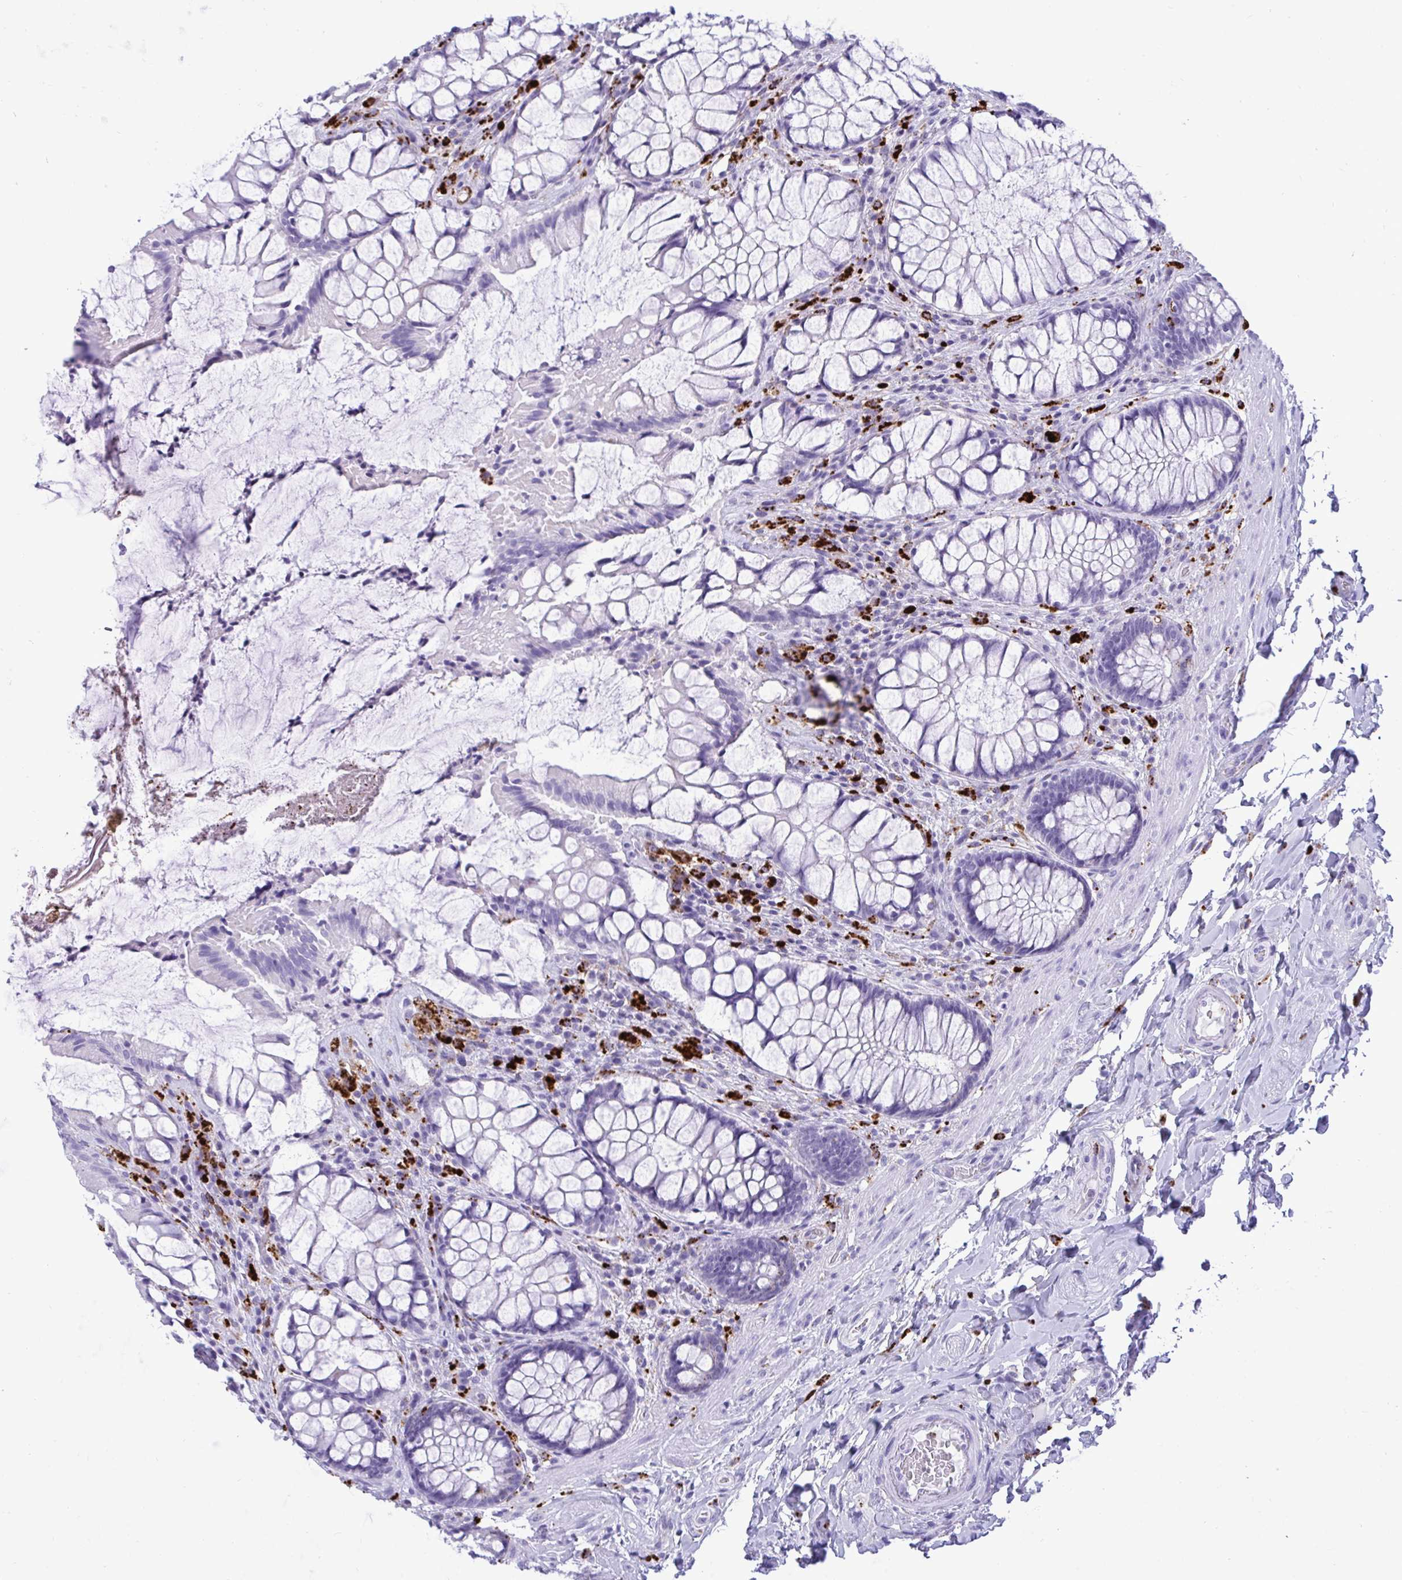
{"staining": {"intensity": "negative", "quantity": "none", "location": "none"}, "tissue": "rectum", "cell_type": "Glandular cells", "image_type": "normal", "snomed": [{"axis": "morphology", "description": "Normal tissue, NOS"}, {"axis": "topography", "description": "Rectum"}], "caption": "Rectum stained for a protein using immunohistochemistry (IHC) displays no positivity glandular cells.", "gene": "CPVL", "patient": {"sex": "female", "age": 58}}